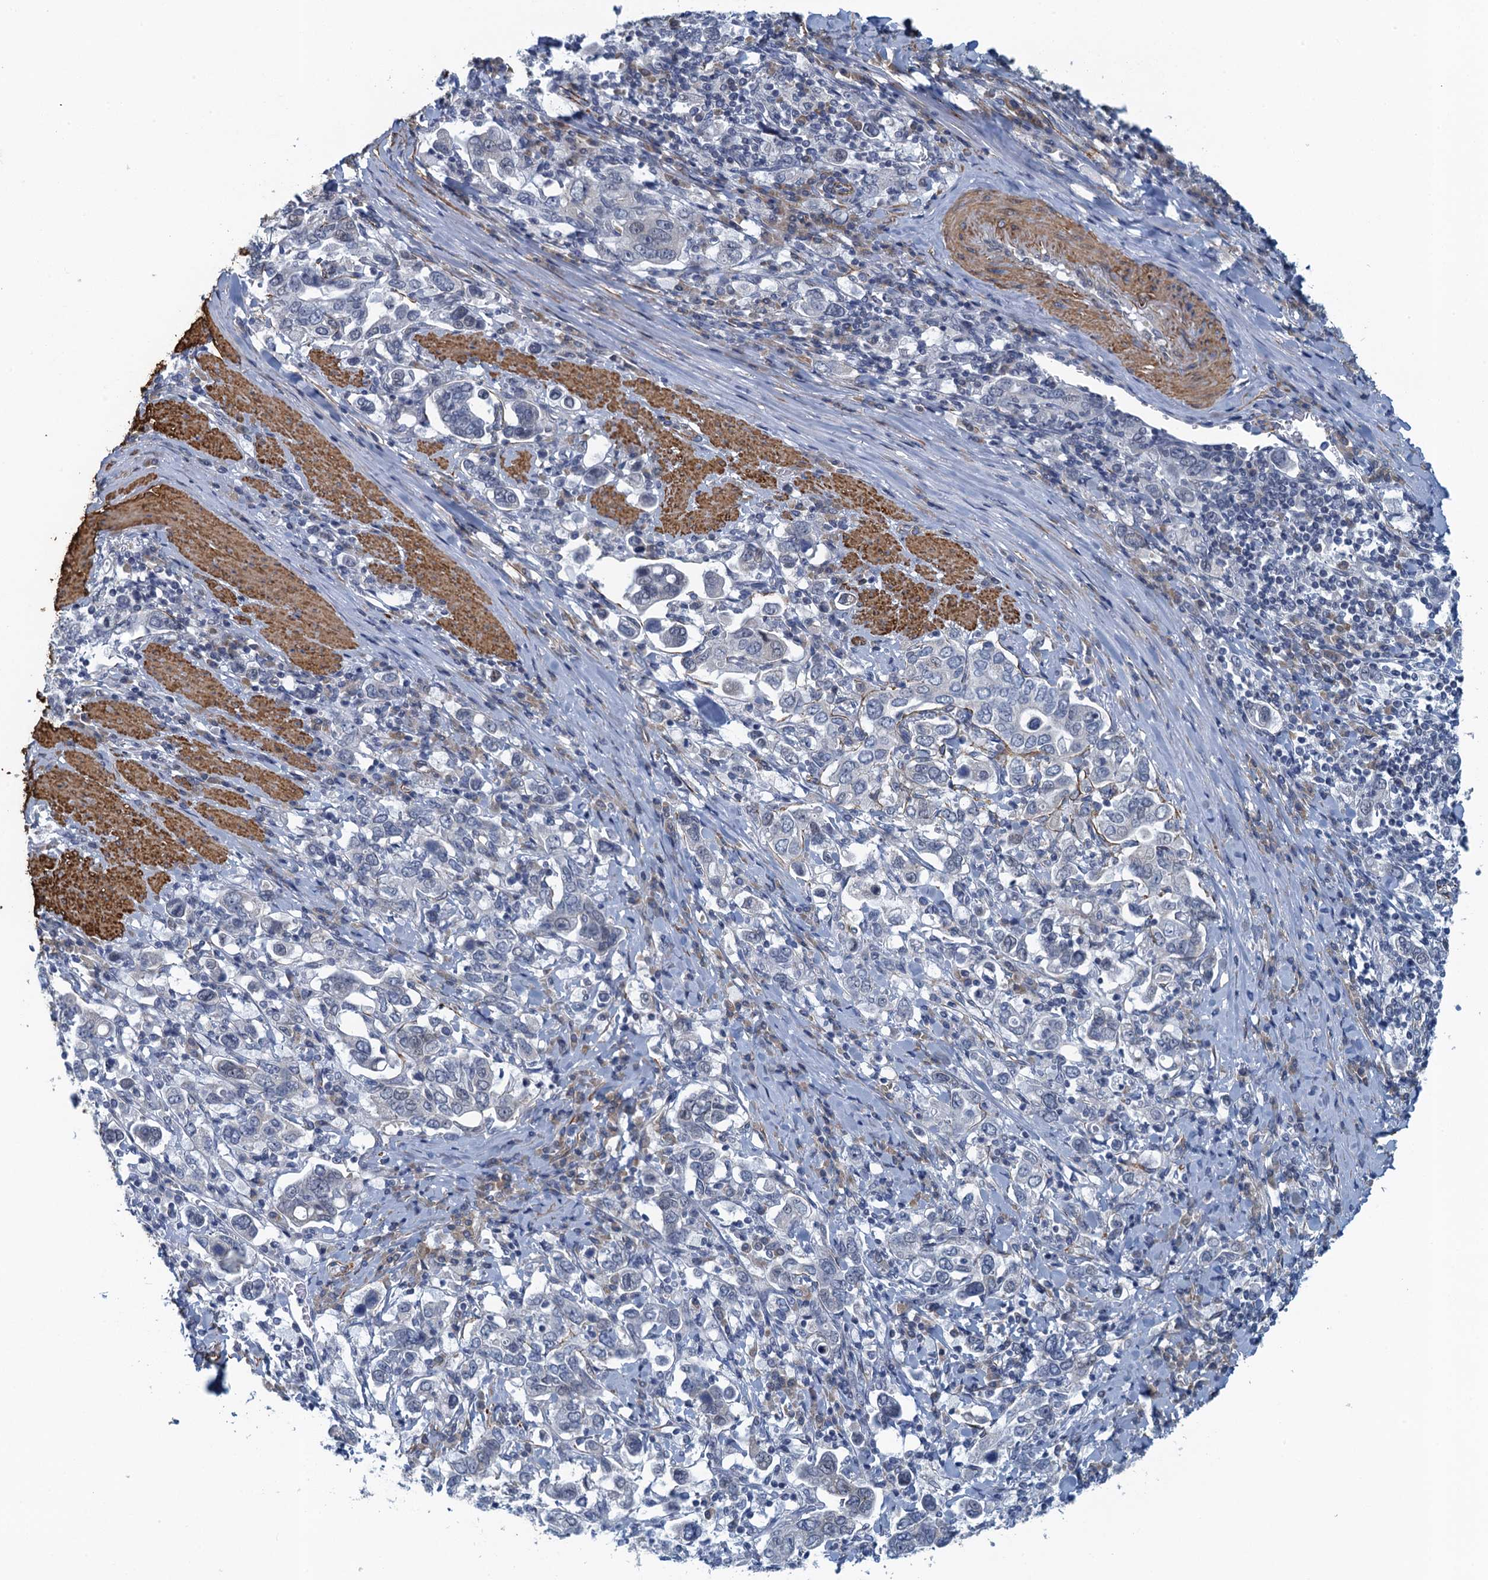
{"staining": {"intensity": "negative", "quantity": "none", "location": "none"}, "tissue": "stomach cancer", "cell_type": "Tumor cells", "image_type": "cancer", "snomed": [{"axis": "morphology", "description": "Adenocarcinoma, NOS"}, {"axis": "topography", "description": "Stomach, upper"}], "caption": "This is an immunohistochemistry photomicrograph of stomach cancer (adenocarcinoma). There is no staining in tumor cells.", "gene": "ALG2", "patient": {"sex": "male", "age": 62}}